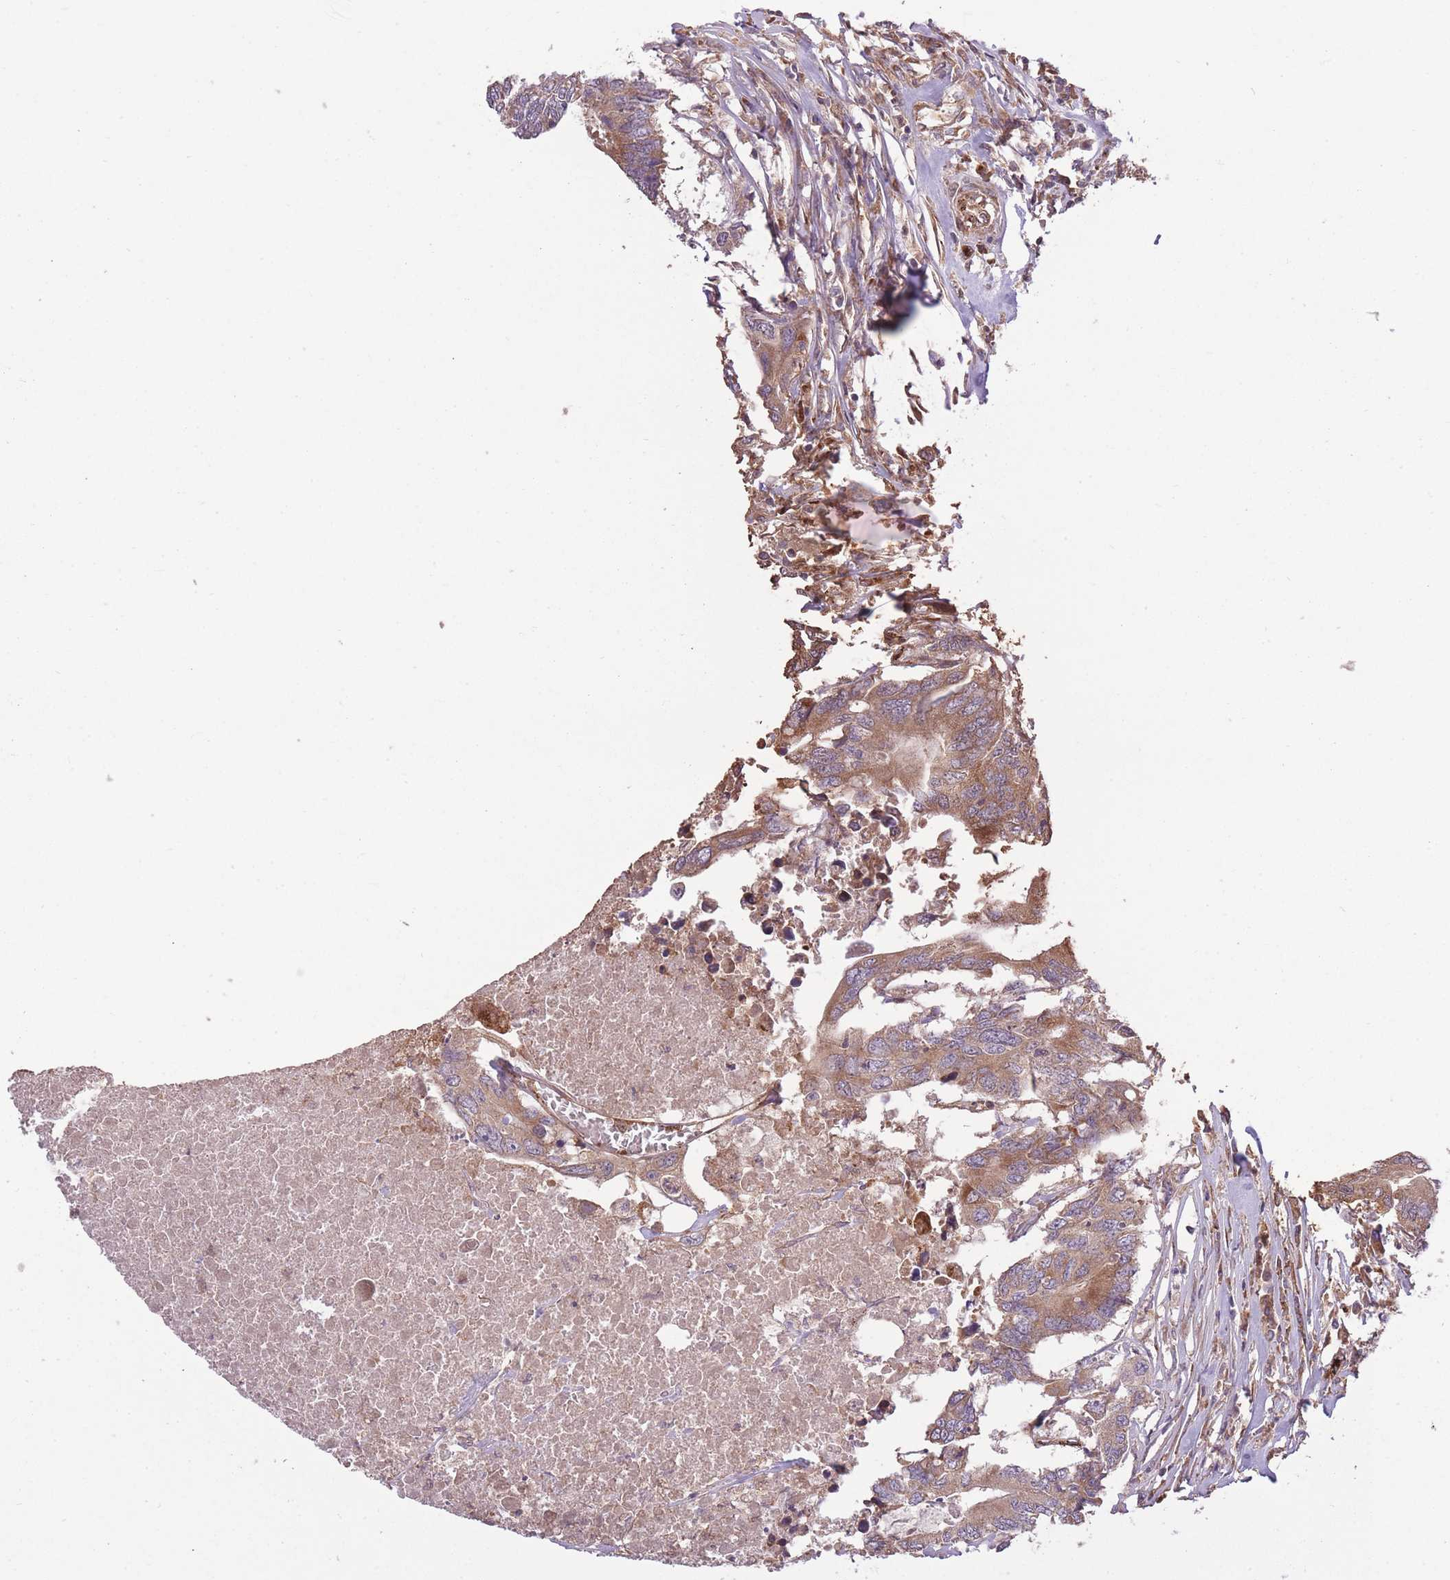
{"staining": {"intensity": "moderate", "quantity": ">75%", "location": "cytoplasmic/membranous"}, "tissue": "colorectal cancer", "cell_type": "Tumor cells", "image_type": "cancer", "snomed": [{"axis": "morphology", "description": "Adenocarcinoma, NOS"}, {"axis": "topography", "description": "Colon"}], "caption": "Protein staining displays moderate cytoplasmic/membranous staining in approximately >75% of tumor cells in colorectal adenocarcinoma. The protein is shown in brown color, while the nuclei are stained blue.", "gene": "CISH", "patient": {"sex": "male", "age": 71}}